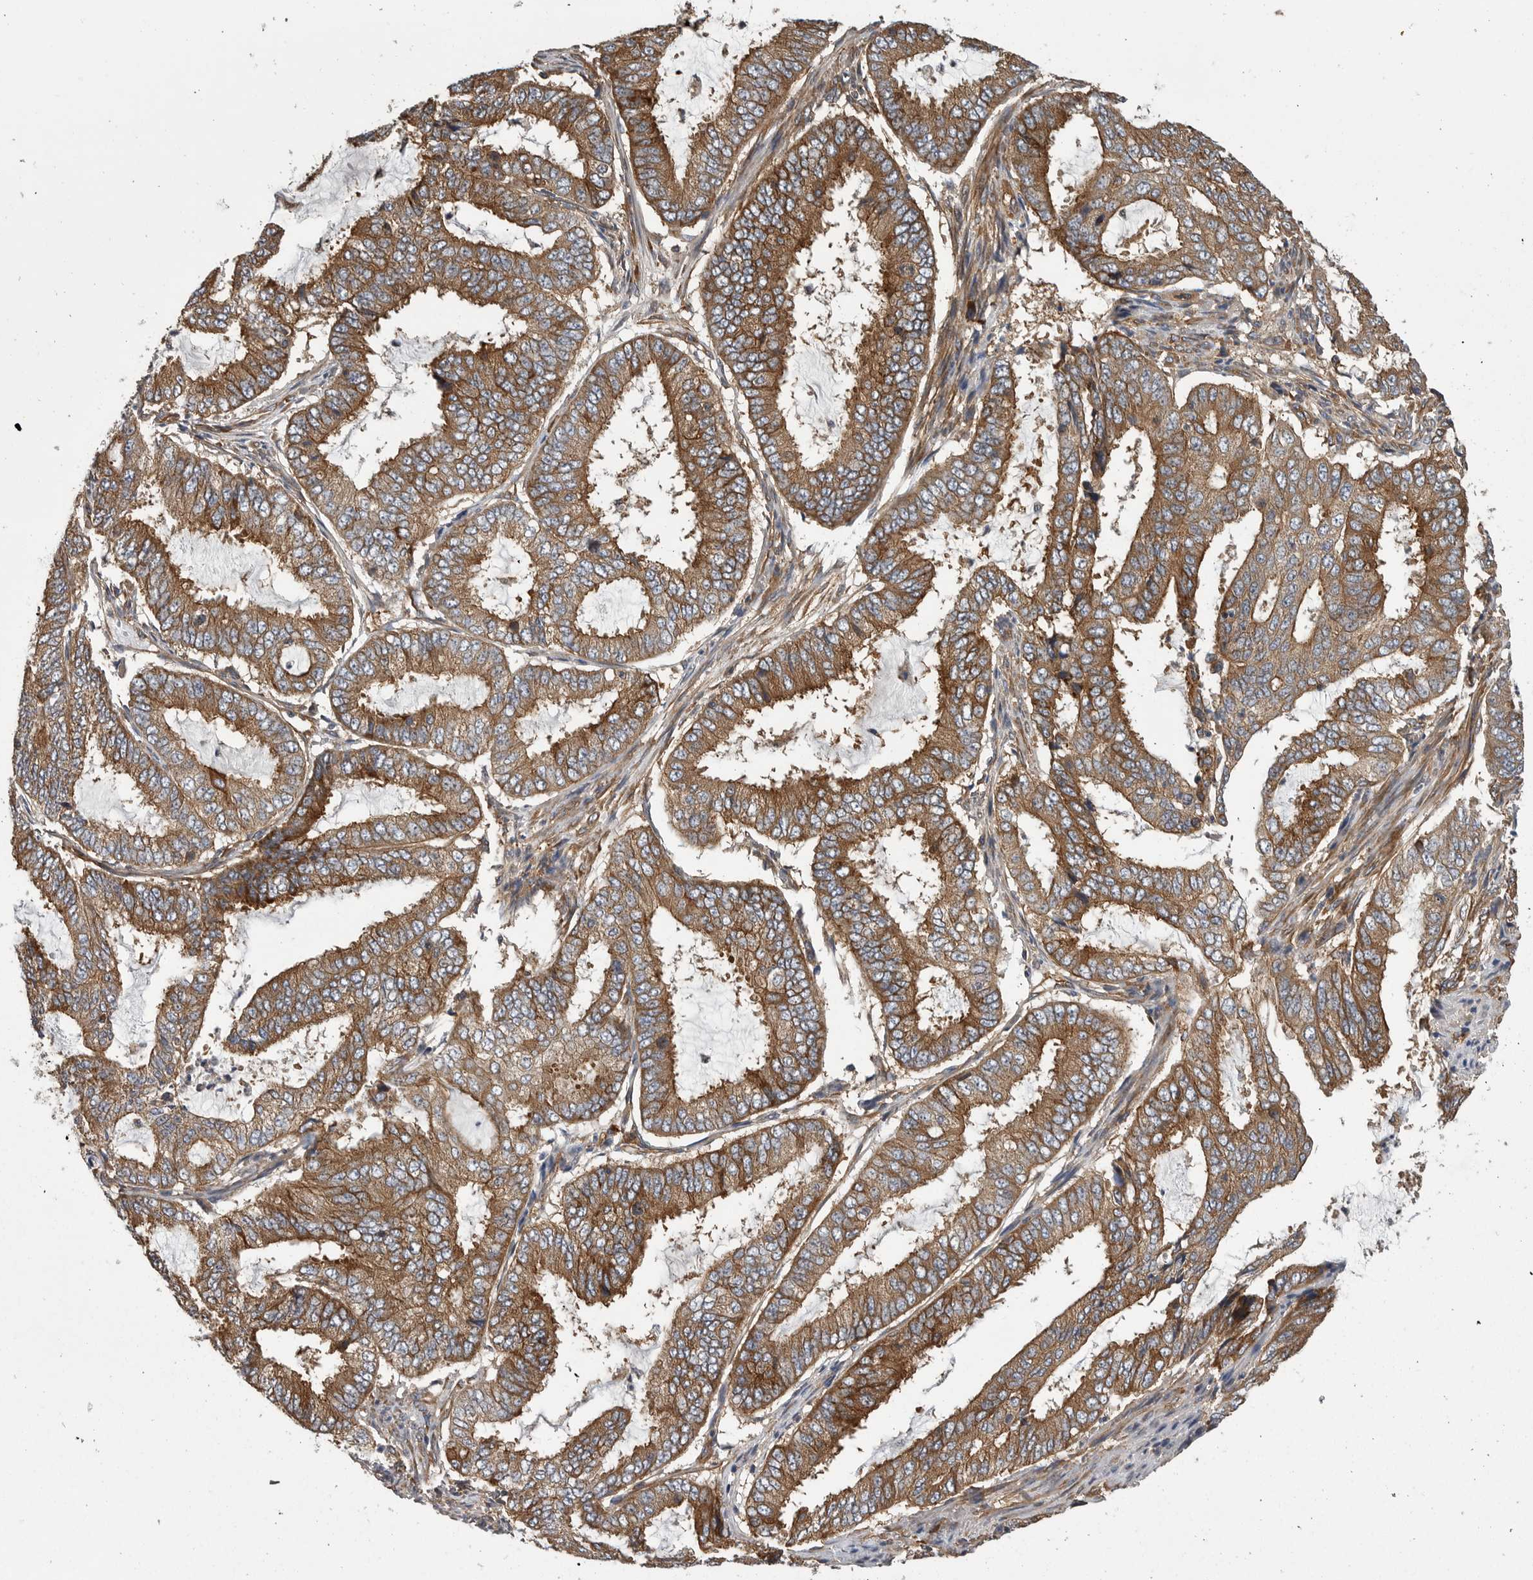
{"staining": {"intensity": "moderate", "quantity": ">75%", "location": "cytoplasmic/membranous"}, "tissue": "endometrial cancer", "cell_type": "Tumor cells", "image_type": "cancer", "snomed": [{"axis": "morphology", "description": "Adenocarcinoma, NOS"}, {"axis": "topography", "description": "Endometrium"}], "caption": "Endometrial cancer stained for a protein demonstrates moderate cytoplasmic/membranous positivity in tumor cells. The staining is performed using DAB brown chromogen to label protein expression. The nuclei are counter-stained blue using hematoxylin.", "gene": "OXR1", "patient": {"sex": "female", "age": 51}}